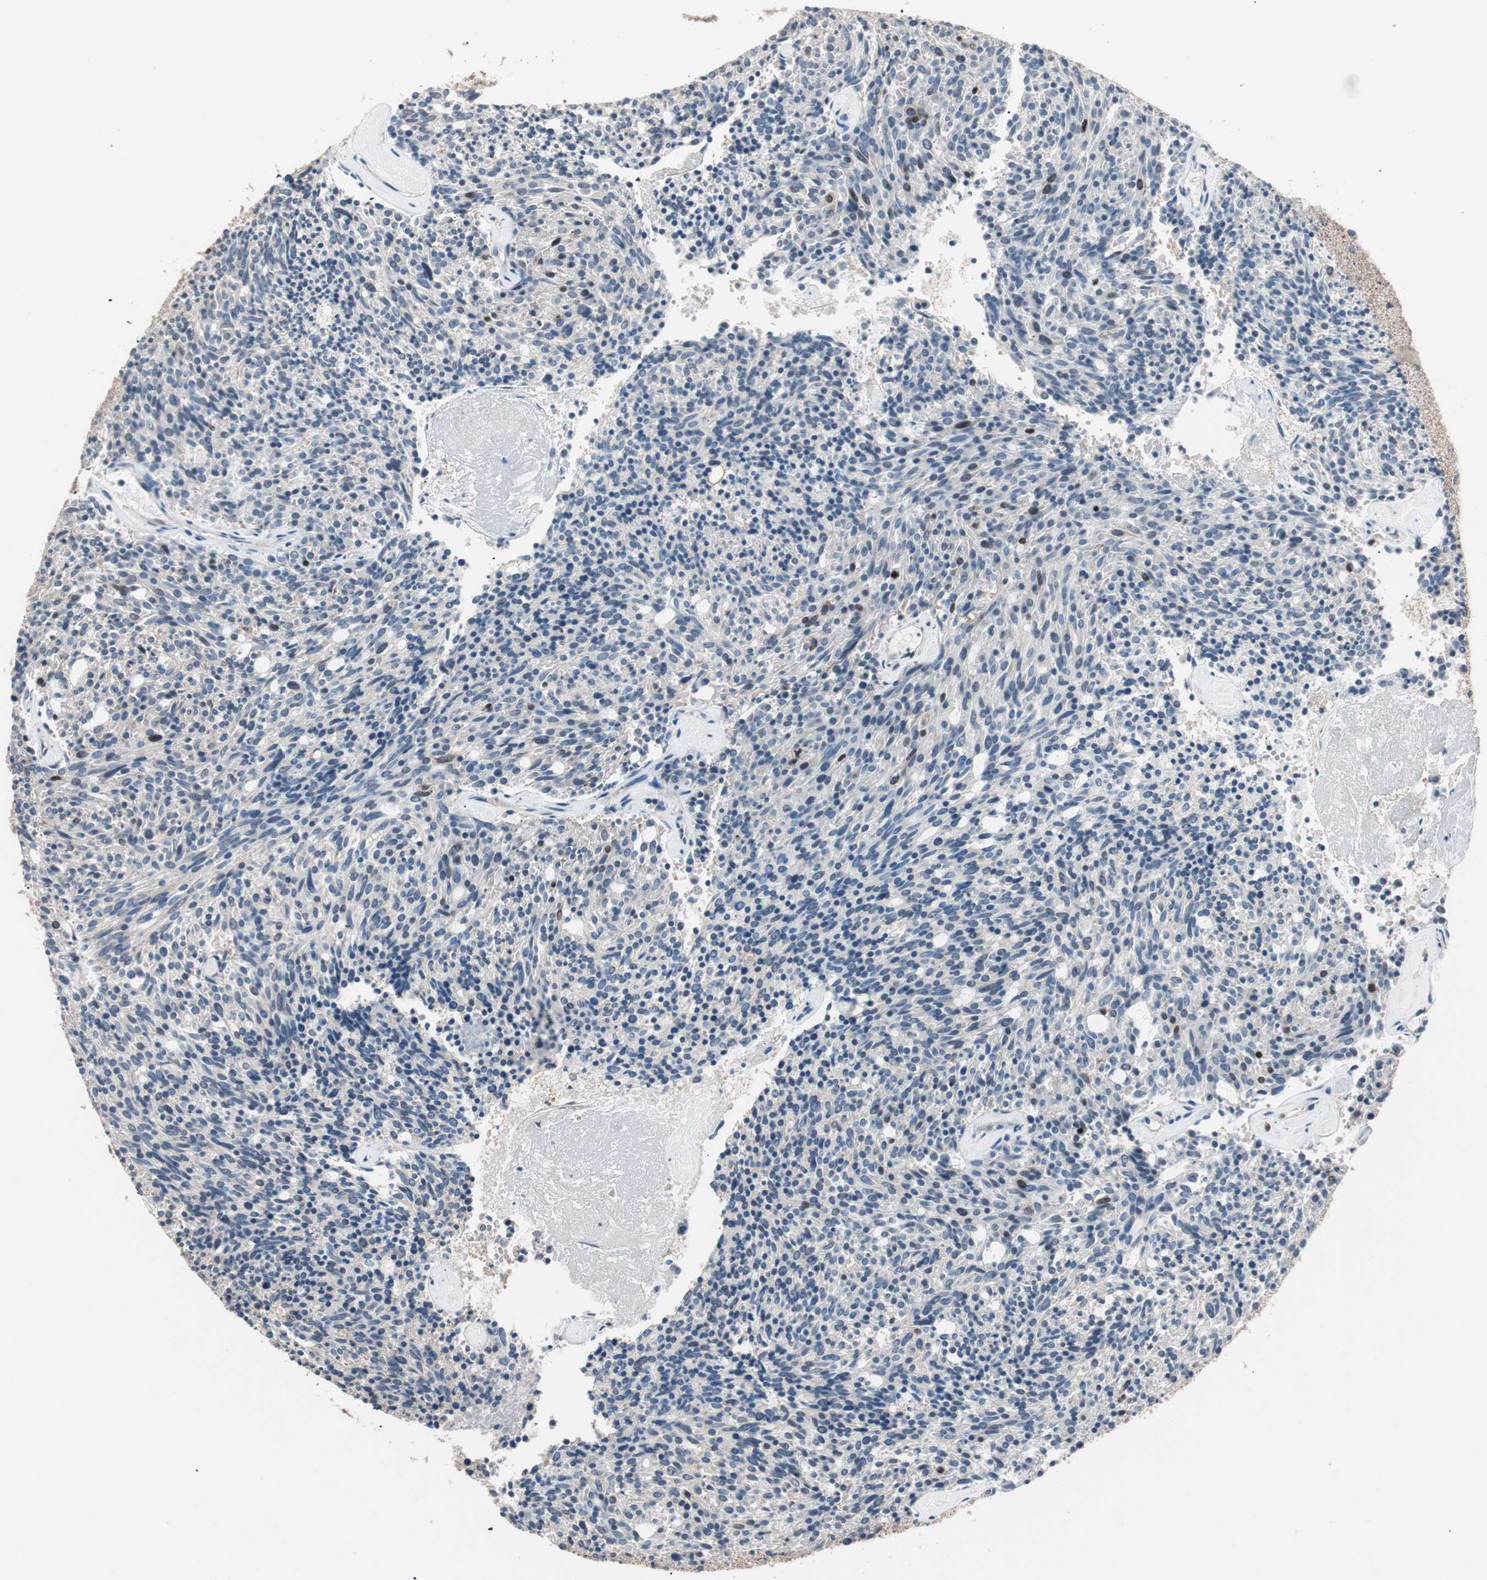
{"staining": {"intensity": "moderate", "quantity": "<25%", "location": "cytoplasmic/membranous,nuclear"}, "tissue": "carcinoid", "cell_type": "Tumor cells", "image_type": "cancer", "snomed": [{"axis": "morphology", "description": "Carcinoid, malignant, NOS"}, {"axis": "topography", "description": "Pancreas"}], "caption": "The photomicrograph exhibits immunohistochemical staining of carcinoid (malignant). There is moderate cytoplasmic/membranous and nuclear staining is seen in approximately <25% of tumor cells.", "gene": "NFRKB", "patient": {"sex": "female", "age": 54}}